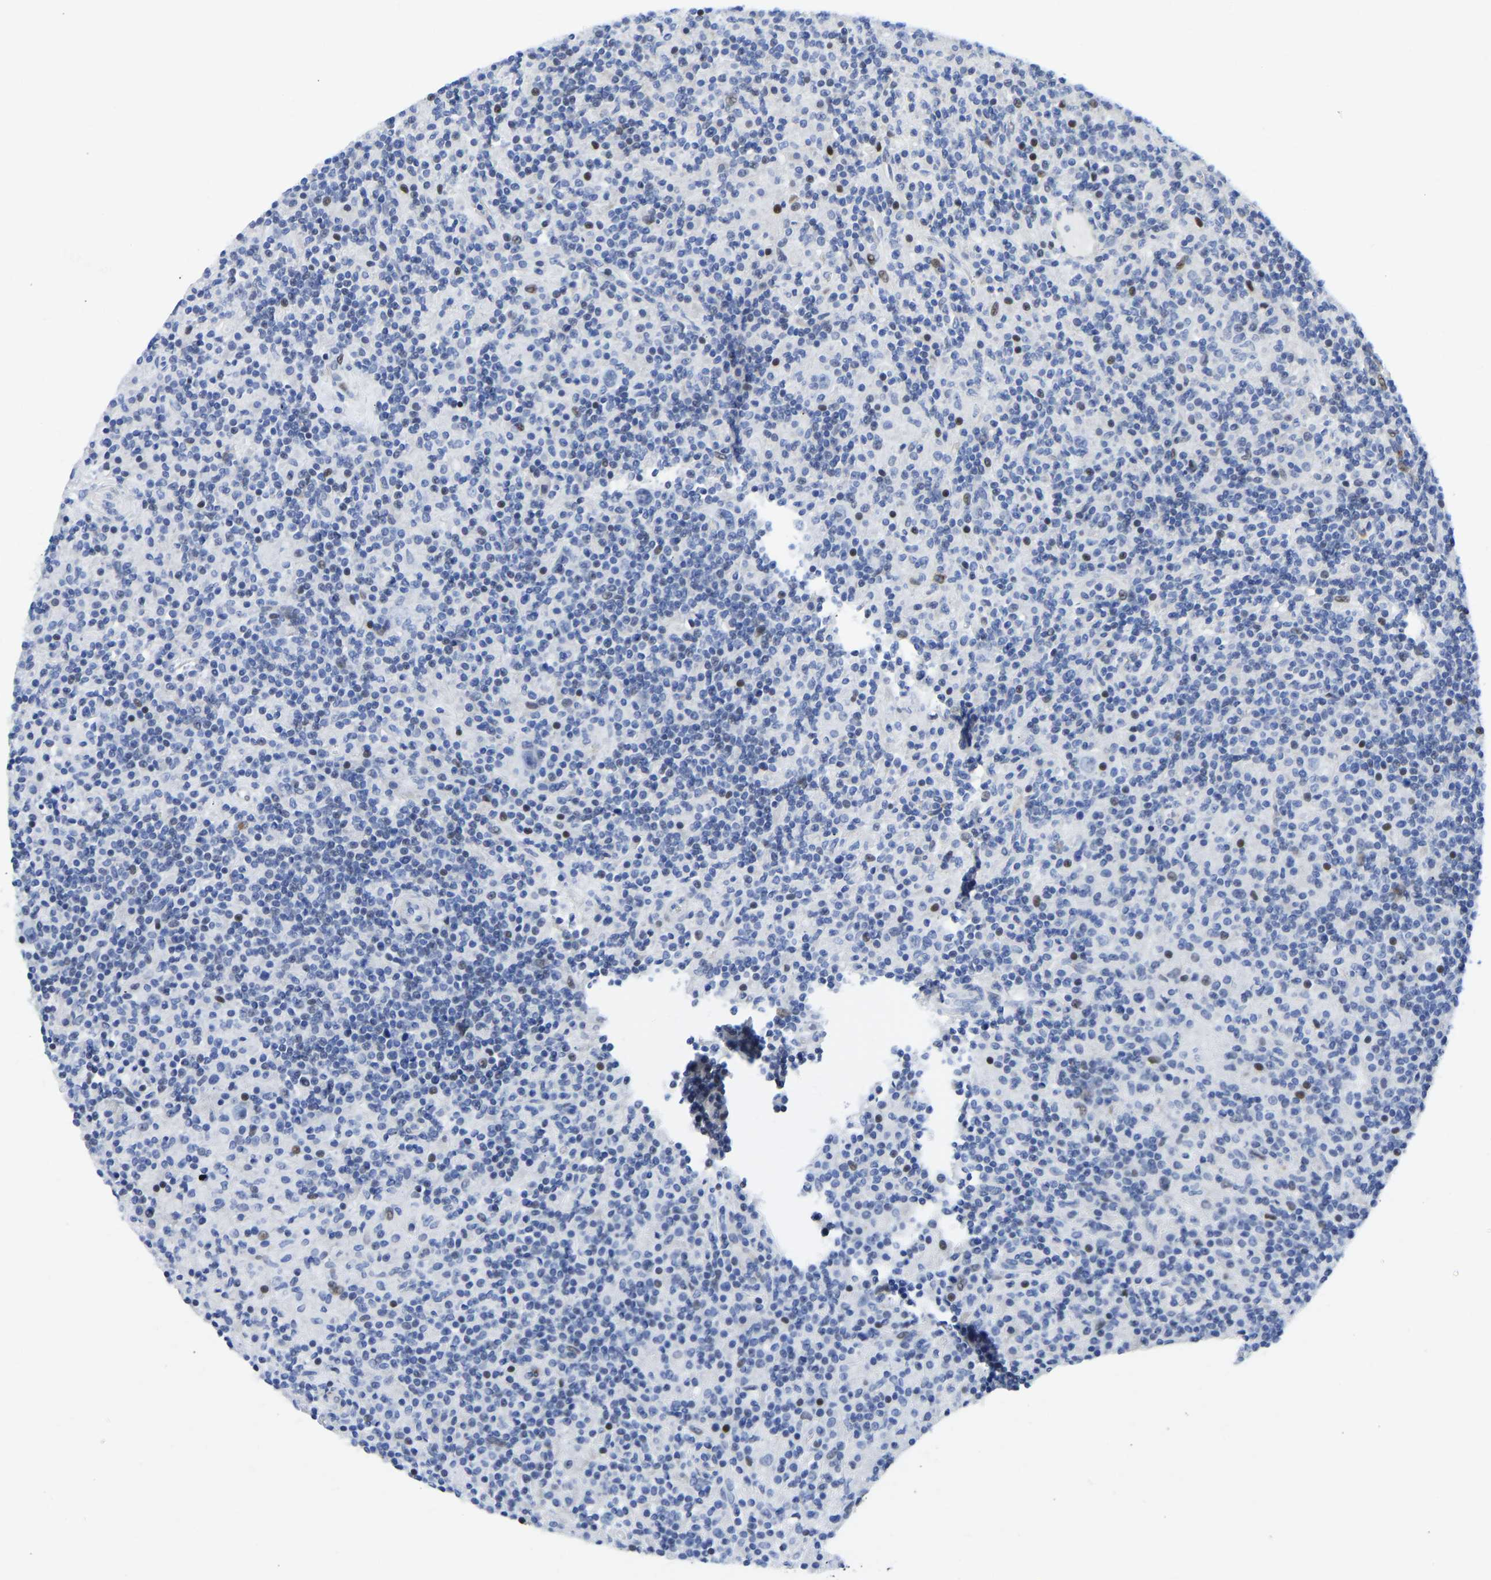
{"staining": {"intensity": "negative", "quantity": "none", "location": "none"}, "tissue": "lymphoma", "cell_type": "Tumor cells", "image_type": "cancer", "snomed": [{"axis": "morphology", "description": "Hodgkin's disease, NOS"}, {"axis": "topography", "description": "Lymph node"}], "caption": "Lymphoma was stained to show a protein in brown. There is no significant expression in tumor cells.", "gene": "HDAC5", "patient": {"sex": "male", "age": 70}}